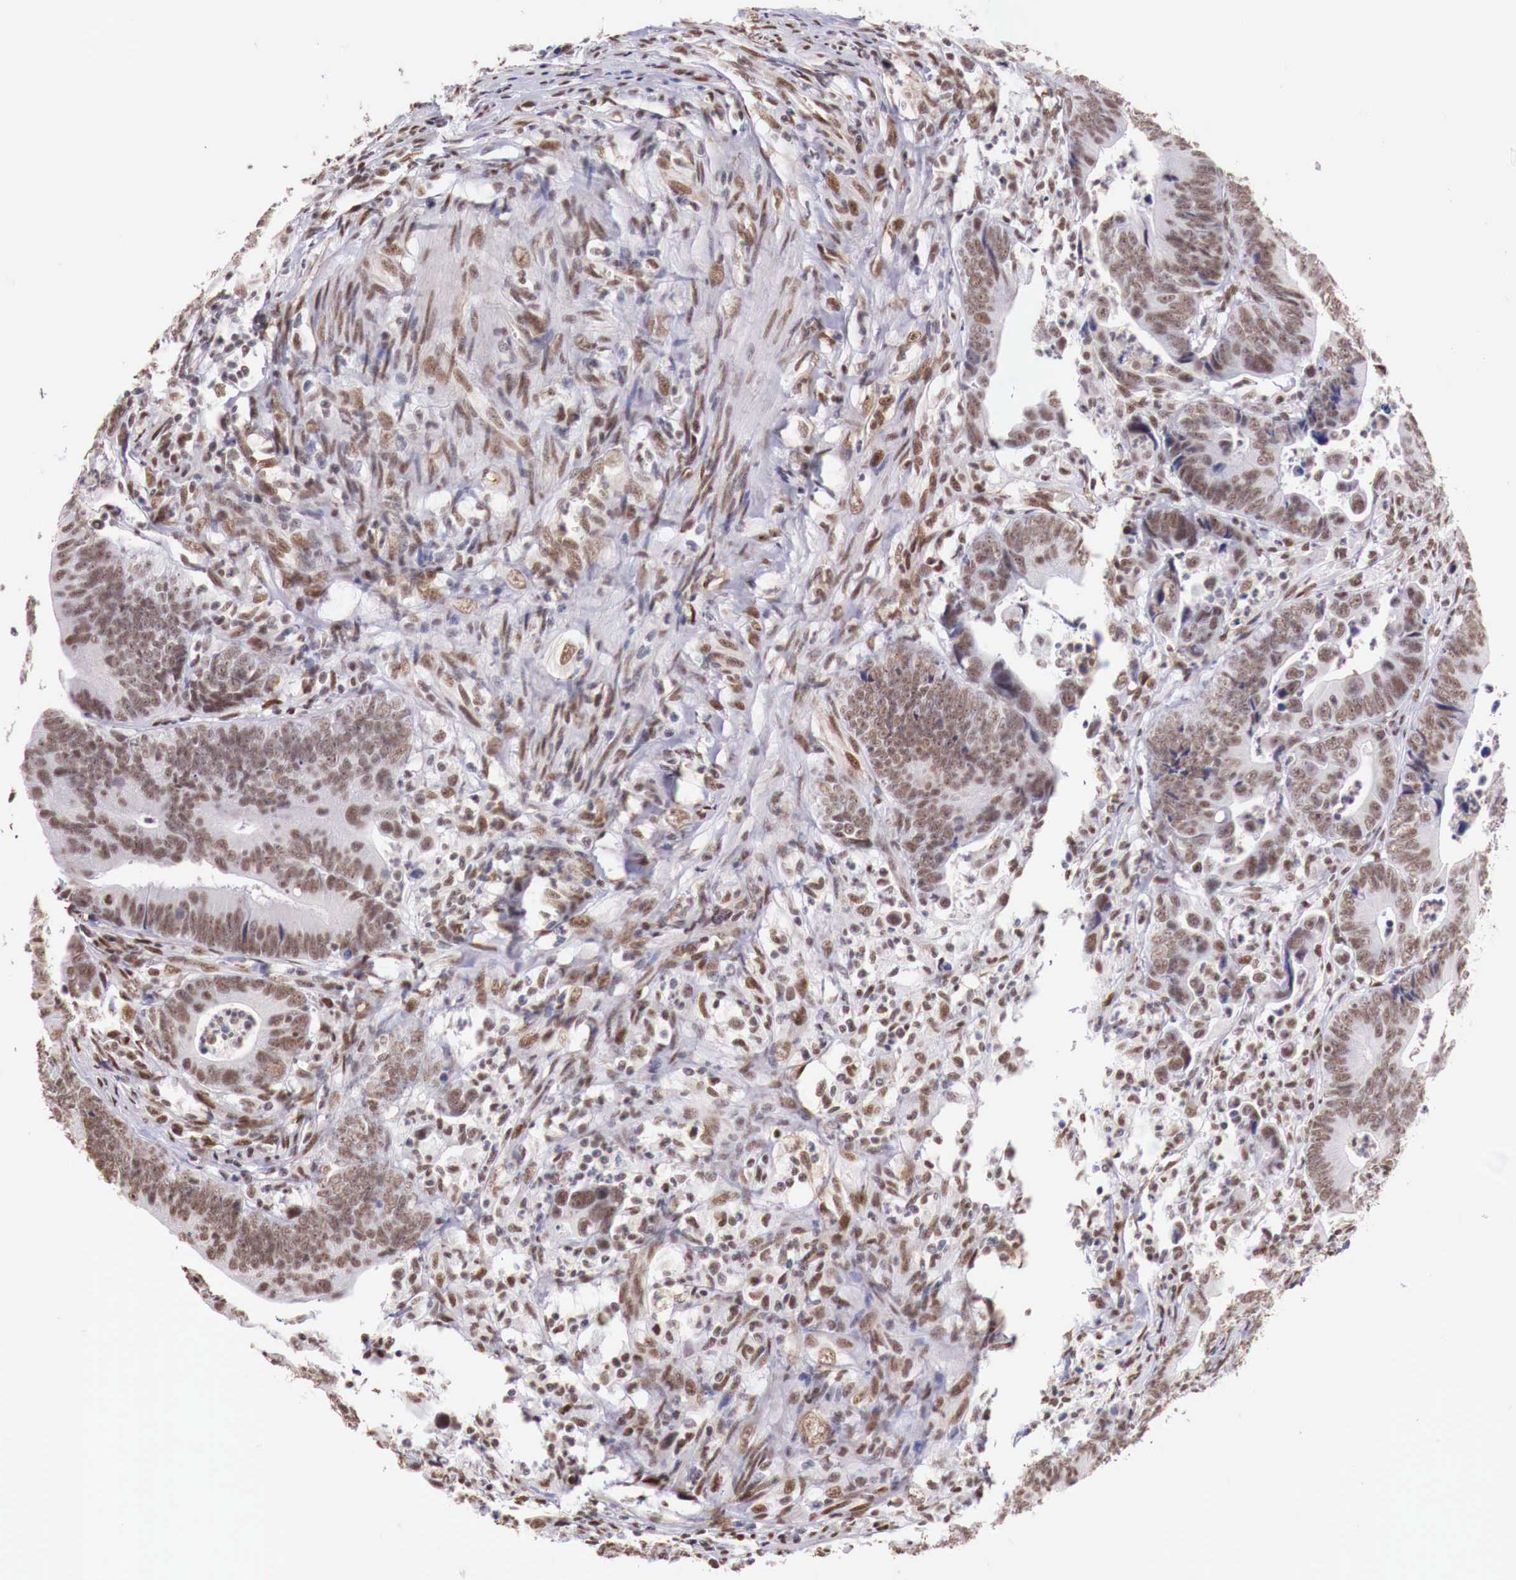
{"staining": {"intensity": "strong", "quantity": ">75%", "location": "nuclear"}, "tissue": "colorectal cancer", "cell_type": "Tumor cells", "image_type": "cancer", "snomed": [{"axis": "morphology", "description": "Adenocarcinoma, NOS"}, {"axis": "topography", "description": "Colon"}], "caption": "Immunohistochemistry staining of colorectal cancer (adenocarcinoma), which exhibits high levels of strong nuclear staining in about >75% of tumor cells indicating strong nuclear protein expression. The staining was performed using DAB (brown) for protein detection and nuclei were counterstained in hematoxylin (blue).", "gene": "FOXP2", "patient": {"sex": "female", "age": 78}}